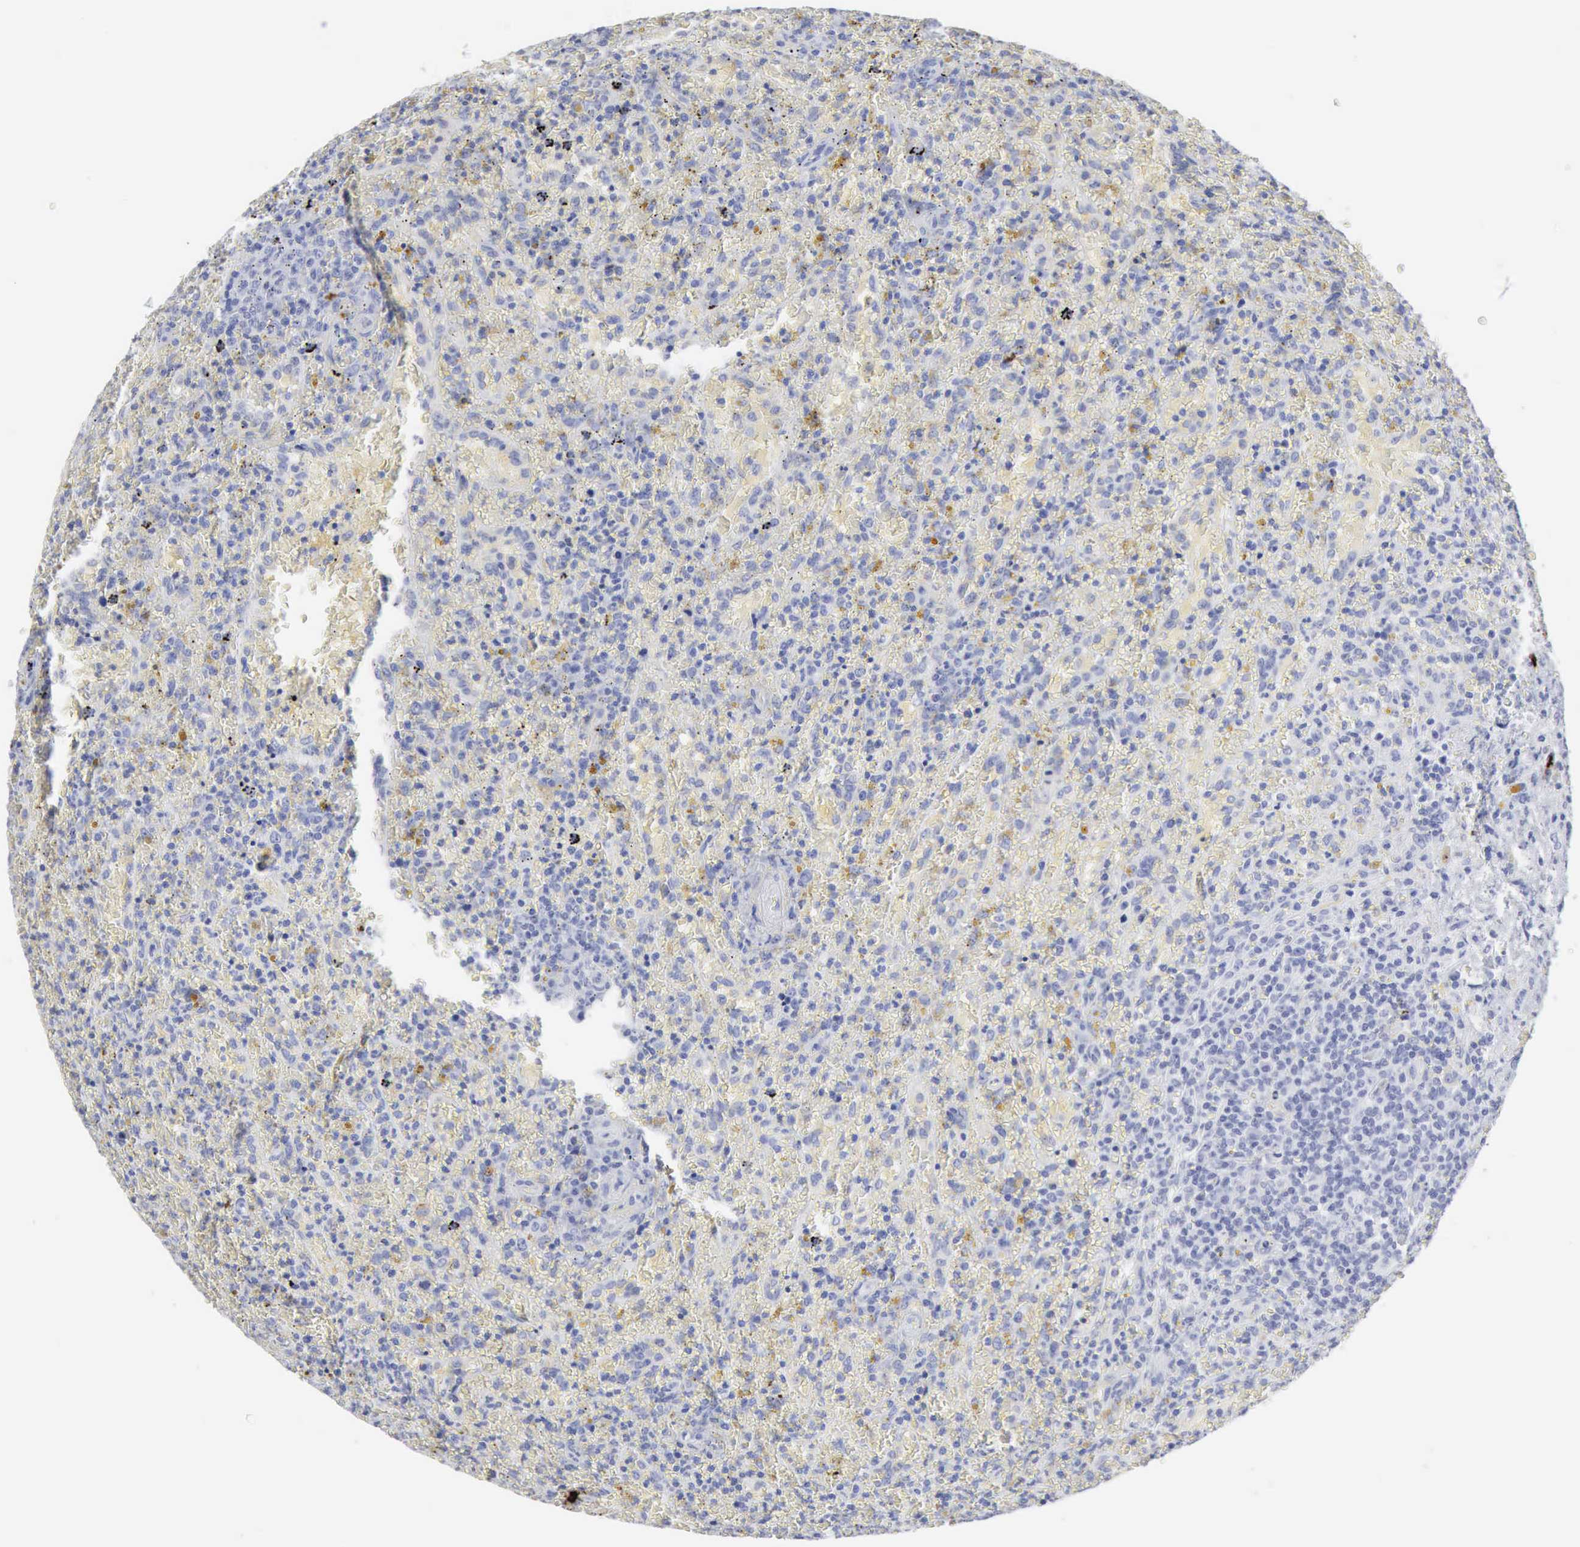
{"staining": {"intensity": "negative", "quantity": "none", "location": "none"}, "tissue": "lymphoma", "cell_type": "Tumor cells", "image_type": "cancer", "snomed": [{"axis": "morphology", "description": "Malignant lymphoma, non-Hodgkin's type, High grade"}, {"axis": "topography", "description": "Spleen"}, {"axis": "topography", "description": "Lymph node"}], "caption": "Protein analysis of high-grade malignant lymphoma, non-Hodgkin's type demonstrates no significant staining in tumor cells.", "gene": "CMA1", "patient": {"sex": "female", "age": 70}}